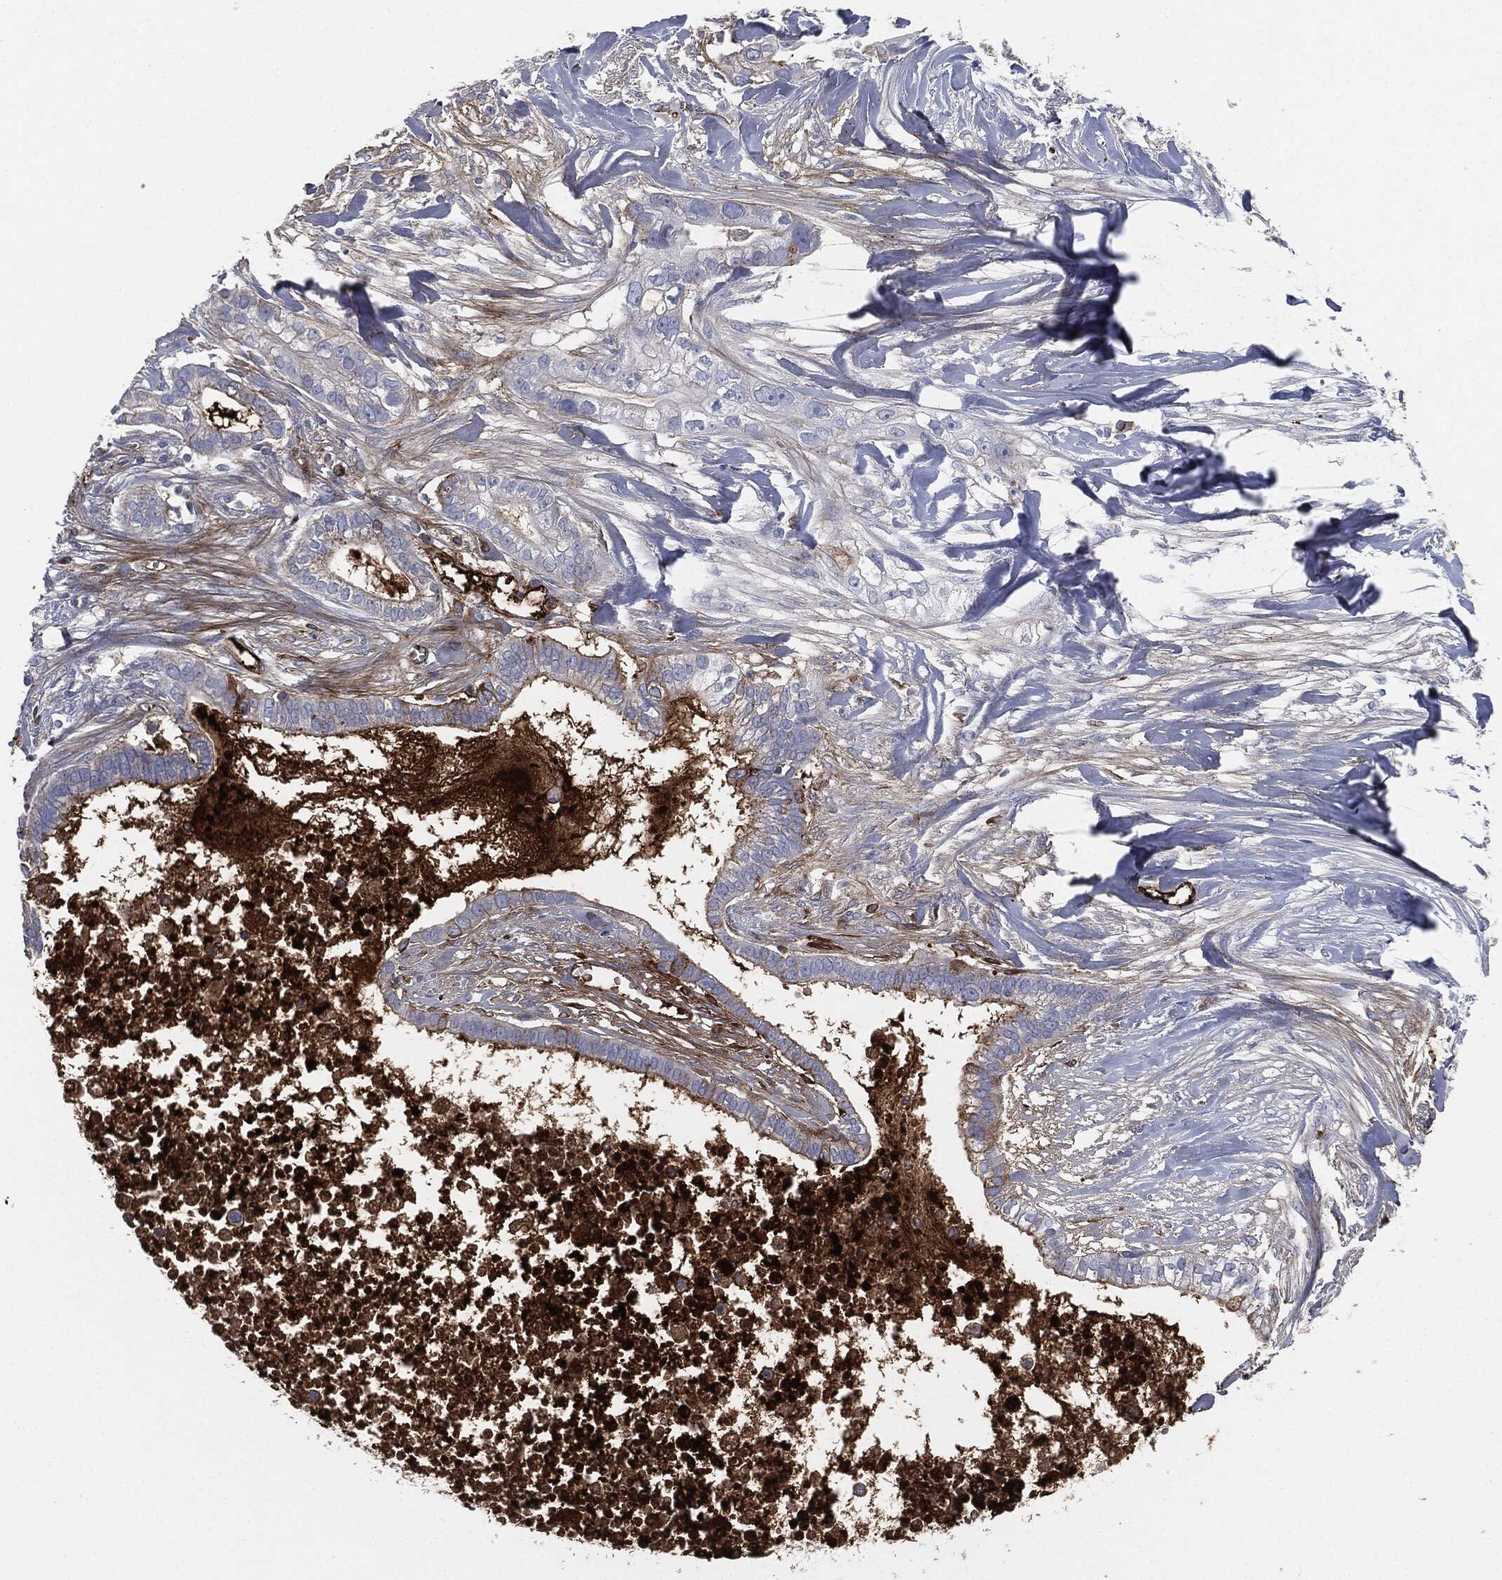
{"staining": {"intensity": "moderate", "quantity": "<25%", "location": "cytoplasmic/membranous"}, "tissue": "pancreatic cancer", "cell_type": "Tumor cells", "image_type": "cancer", "snomed": [{"axis": "morphology", "description": "Adenocarcinoma, NOS"}, {"axis": "topography", "description": "Pancreas"}], "caption": "A micrograph of human pancreatic cancer (adenocarcinoma) stained for a protein displays moderate cytoplasmic/membranous brown staining in tumor cells.", "gene": "APOB", "patient": {"sex": "male", "age": 61}}